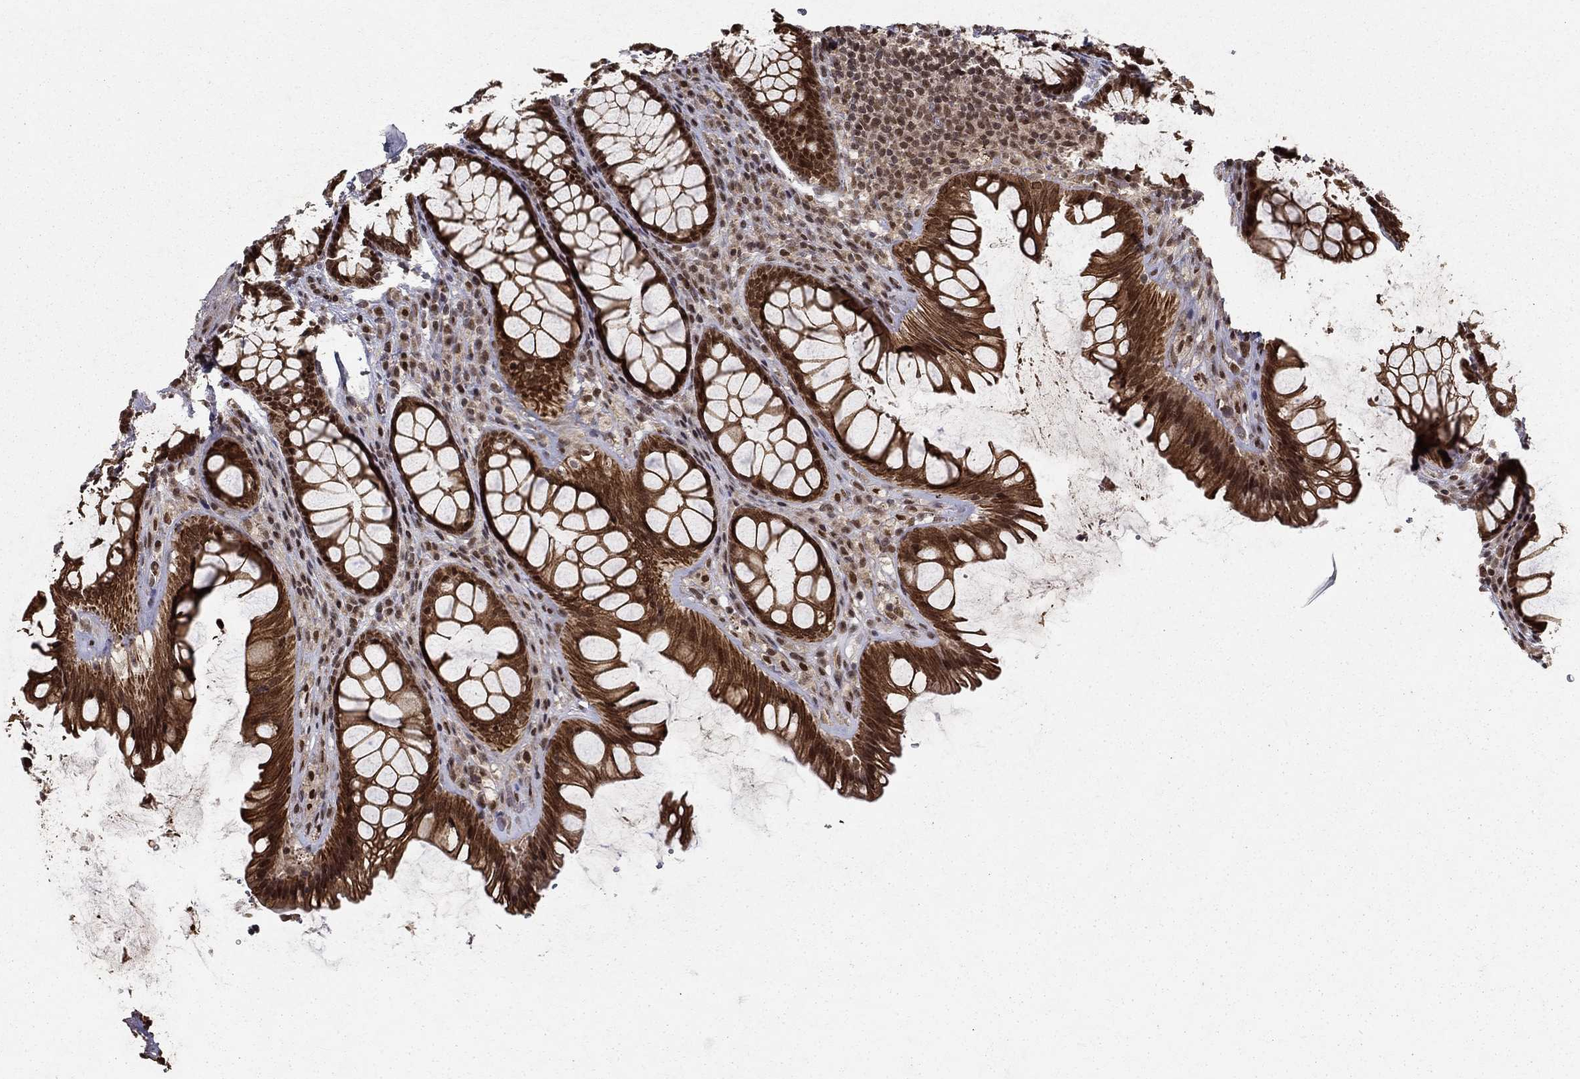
{"staining": {"intensity": "moderate", "quantity": ">75%", "location": "cytoplasmic/membranous,nuclear"}, "tissue": "rectum", "cell_type": "Glandular cells", "image_type": "normal", "snomed": [{"axis": "morphology", "description": "Normal tissue, NOS"}, {"axis": "topography", "description": "Rectum"}], "caption": "Rectum stained with a protein marker exhibits moderate staining in glandular cells.", "gene": "CDCA7L", "patient": {"sex": "male", "age": 72}}